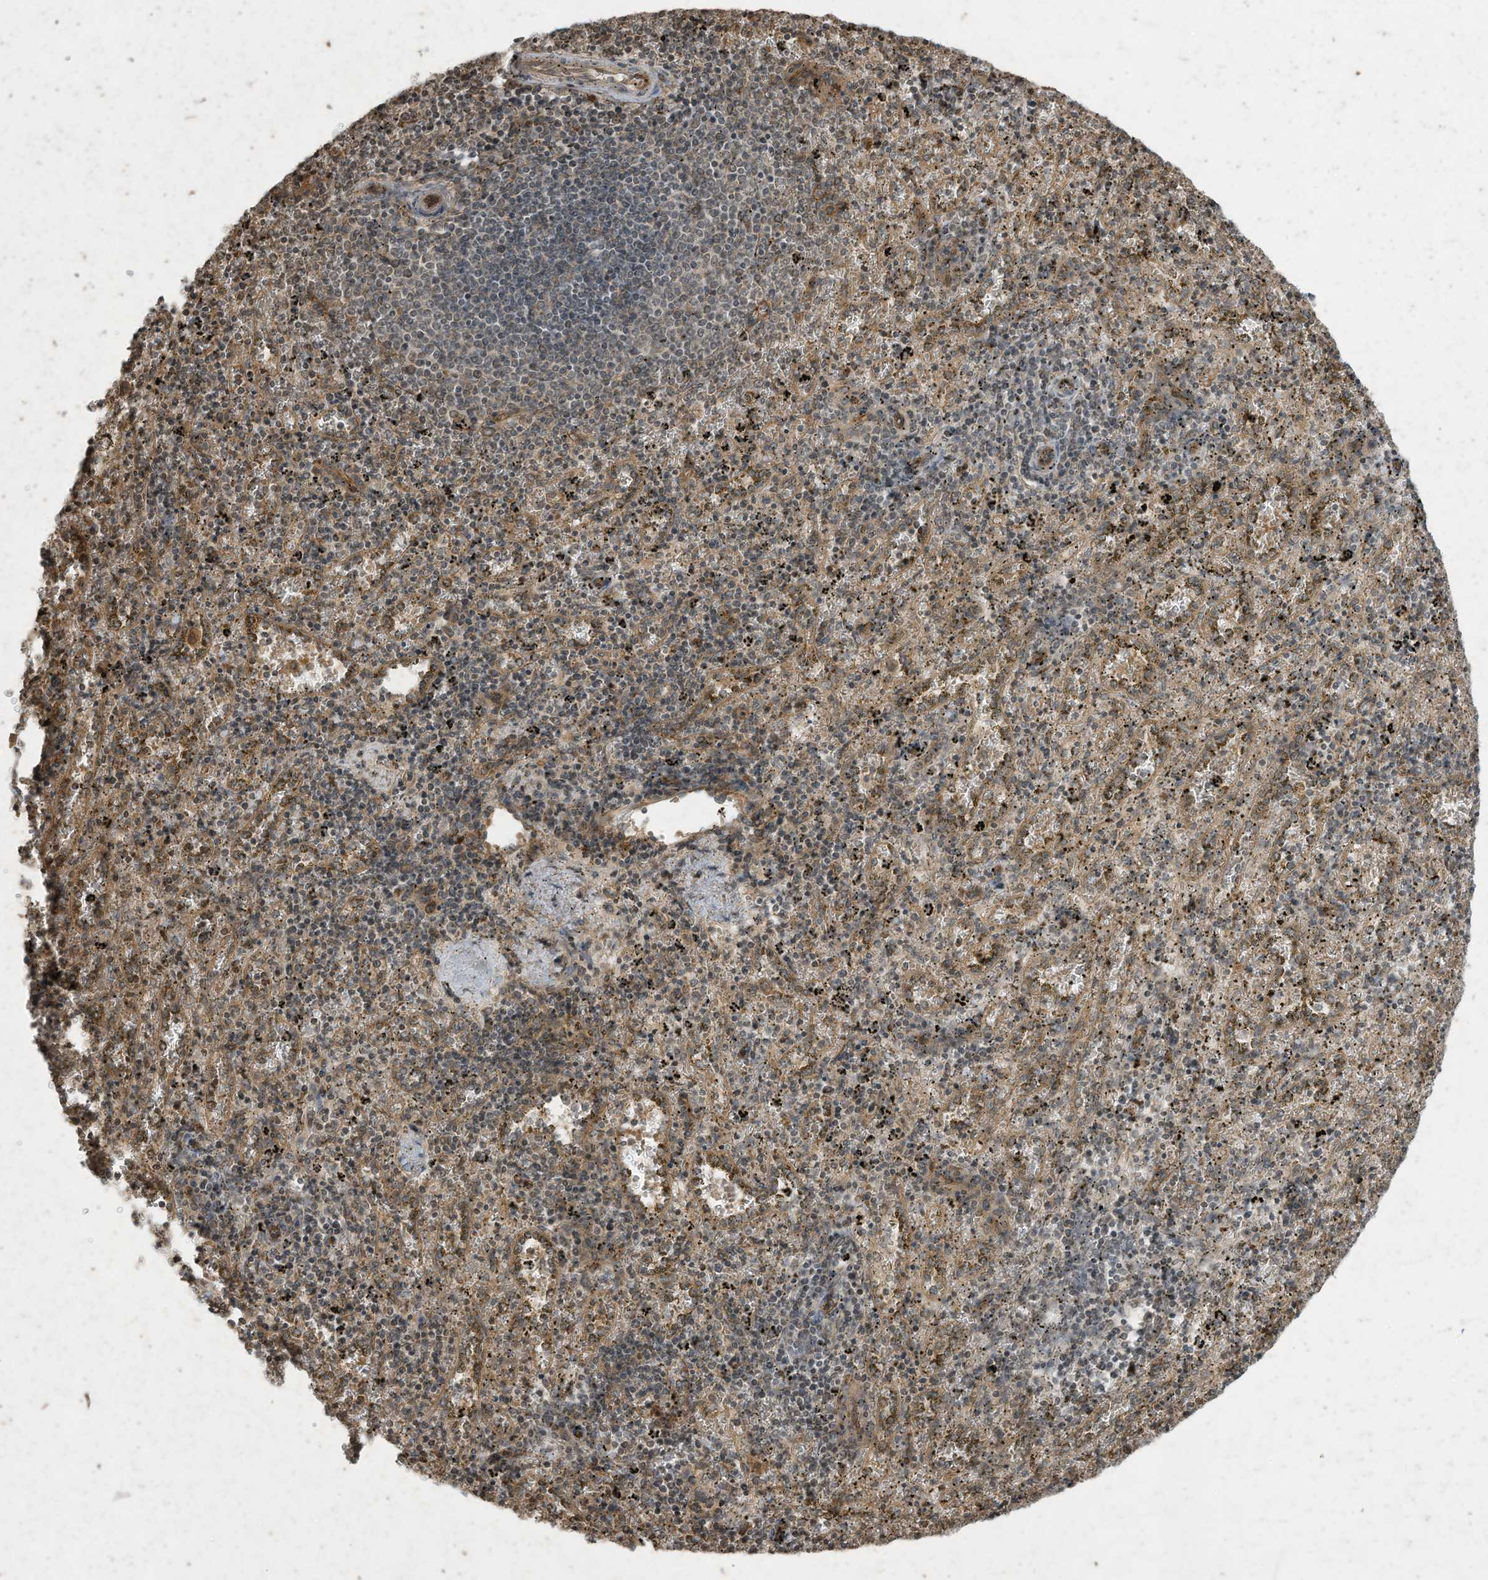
{"staining": {"intensity": "weak", "quantity": "<25%", "location": "cytoplasmic/membranous"}, "tissue": "spleen", "cell_type": "Cells in red pulp", "image_type": "normal", "snomed": [{"axis": "morphology", "description": "Normal tissue, NOS"}, {"axis": "topography", "description": "Spleen"}], "caption": "Immunohistochemistry image of unremarkable spleen: spleen stained with DAB reveals no significant protein positivity in cells in red pulp.", "gene": "MATN2", "patient": {"sex": "male", "age": 11}}